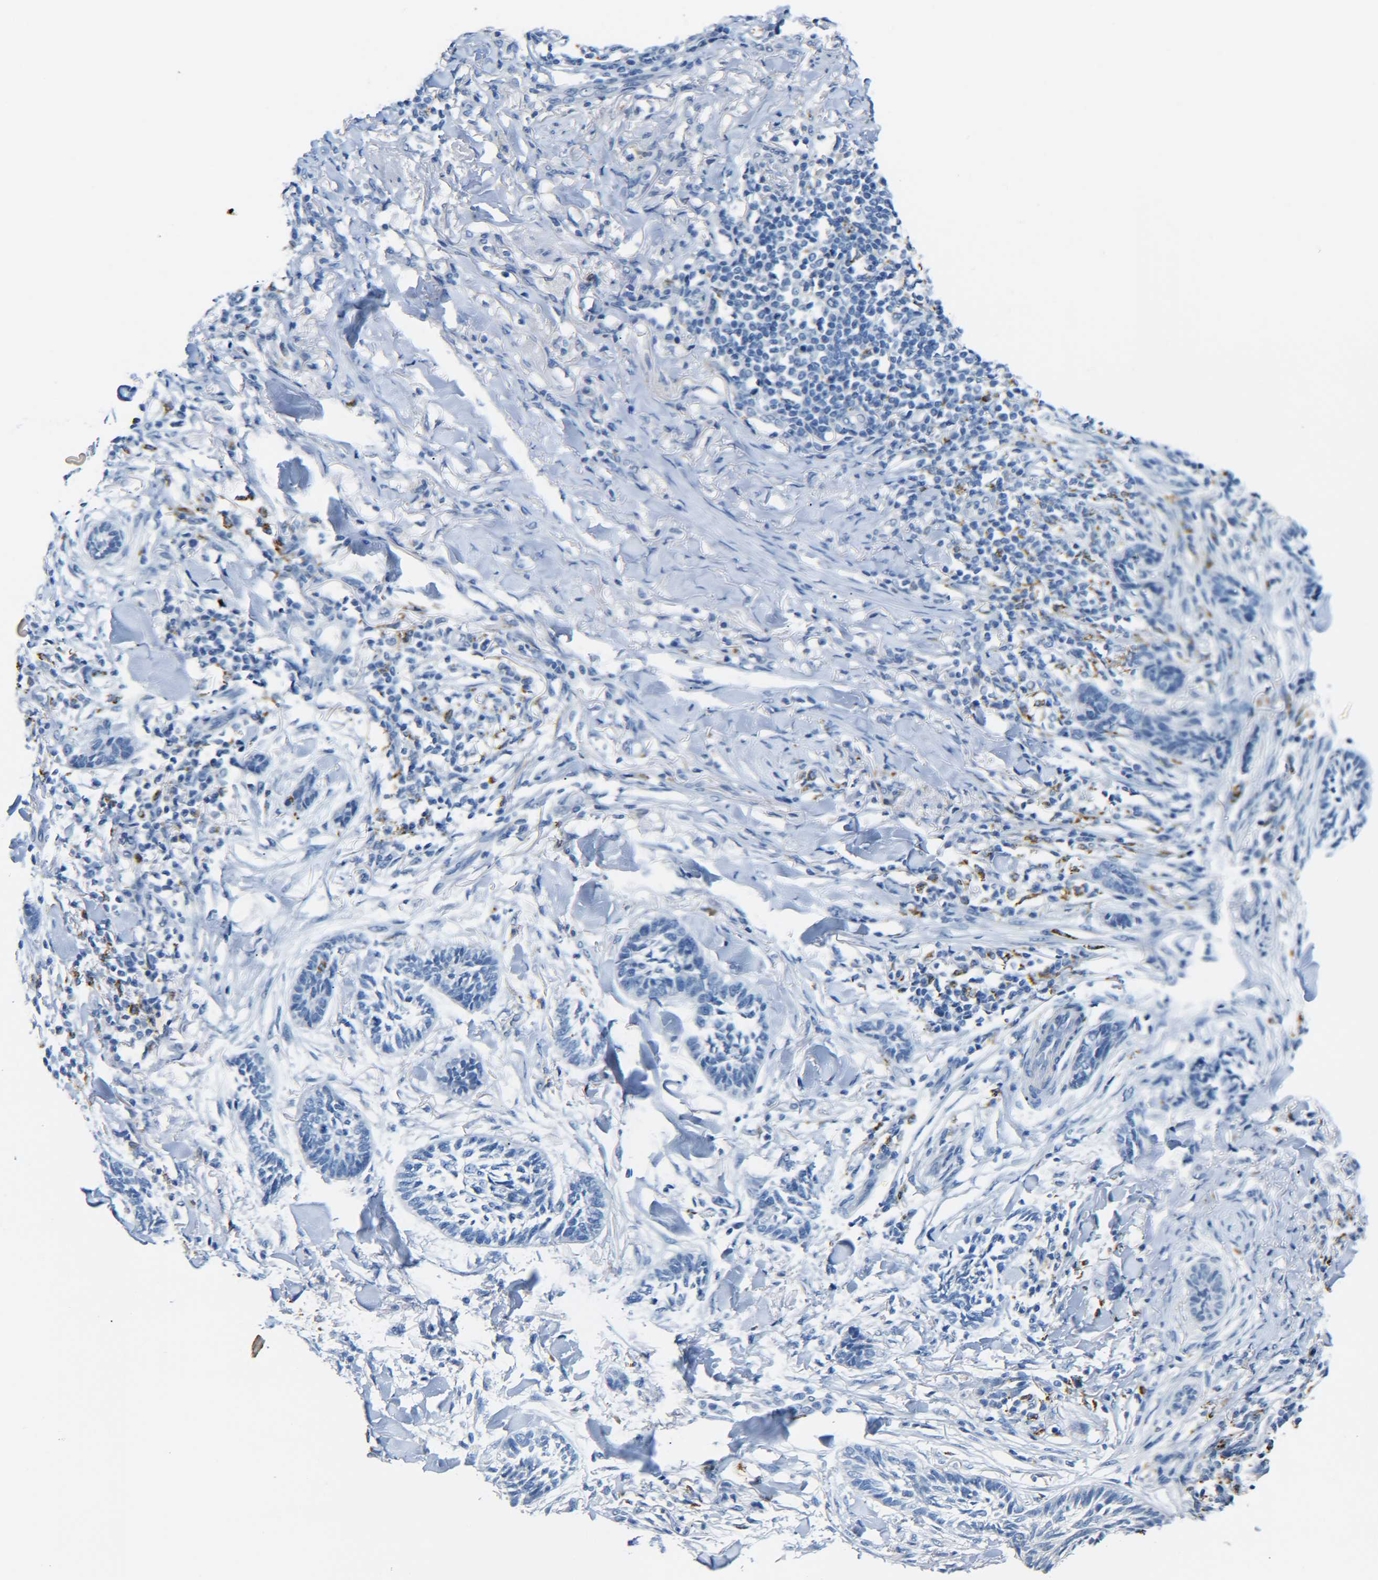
{"staining": {"intensity": "negative", "quantity": "none", "location": "none"}, "tissue": "skin cancer", "cell_type": "Tumor cells", "image_type": "cancer", "snomed": [{"axis": "morphology", "description": "Papilloma, NOS"}, {"axis": "morphology", "description": "Basal cell carcinoma"}, {"axis": "topography", "description": "Skin"}], "caption": "This photomicrograph is of skin cancer (papilloma) stained with IHC to label a protein in brown with the nuclei are counter-stained blue. There is no expression in tumor cells.", "gene": "C15orf48", "patient": {"sex": "male", "age": 87}}